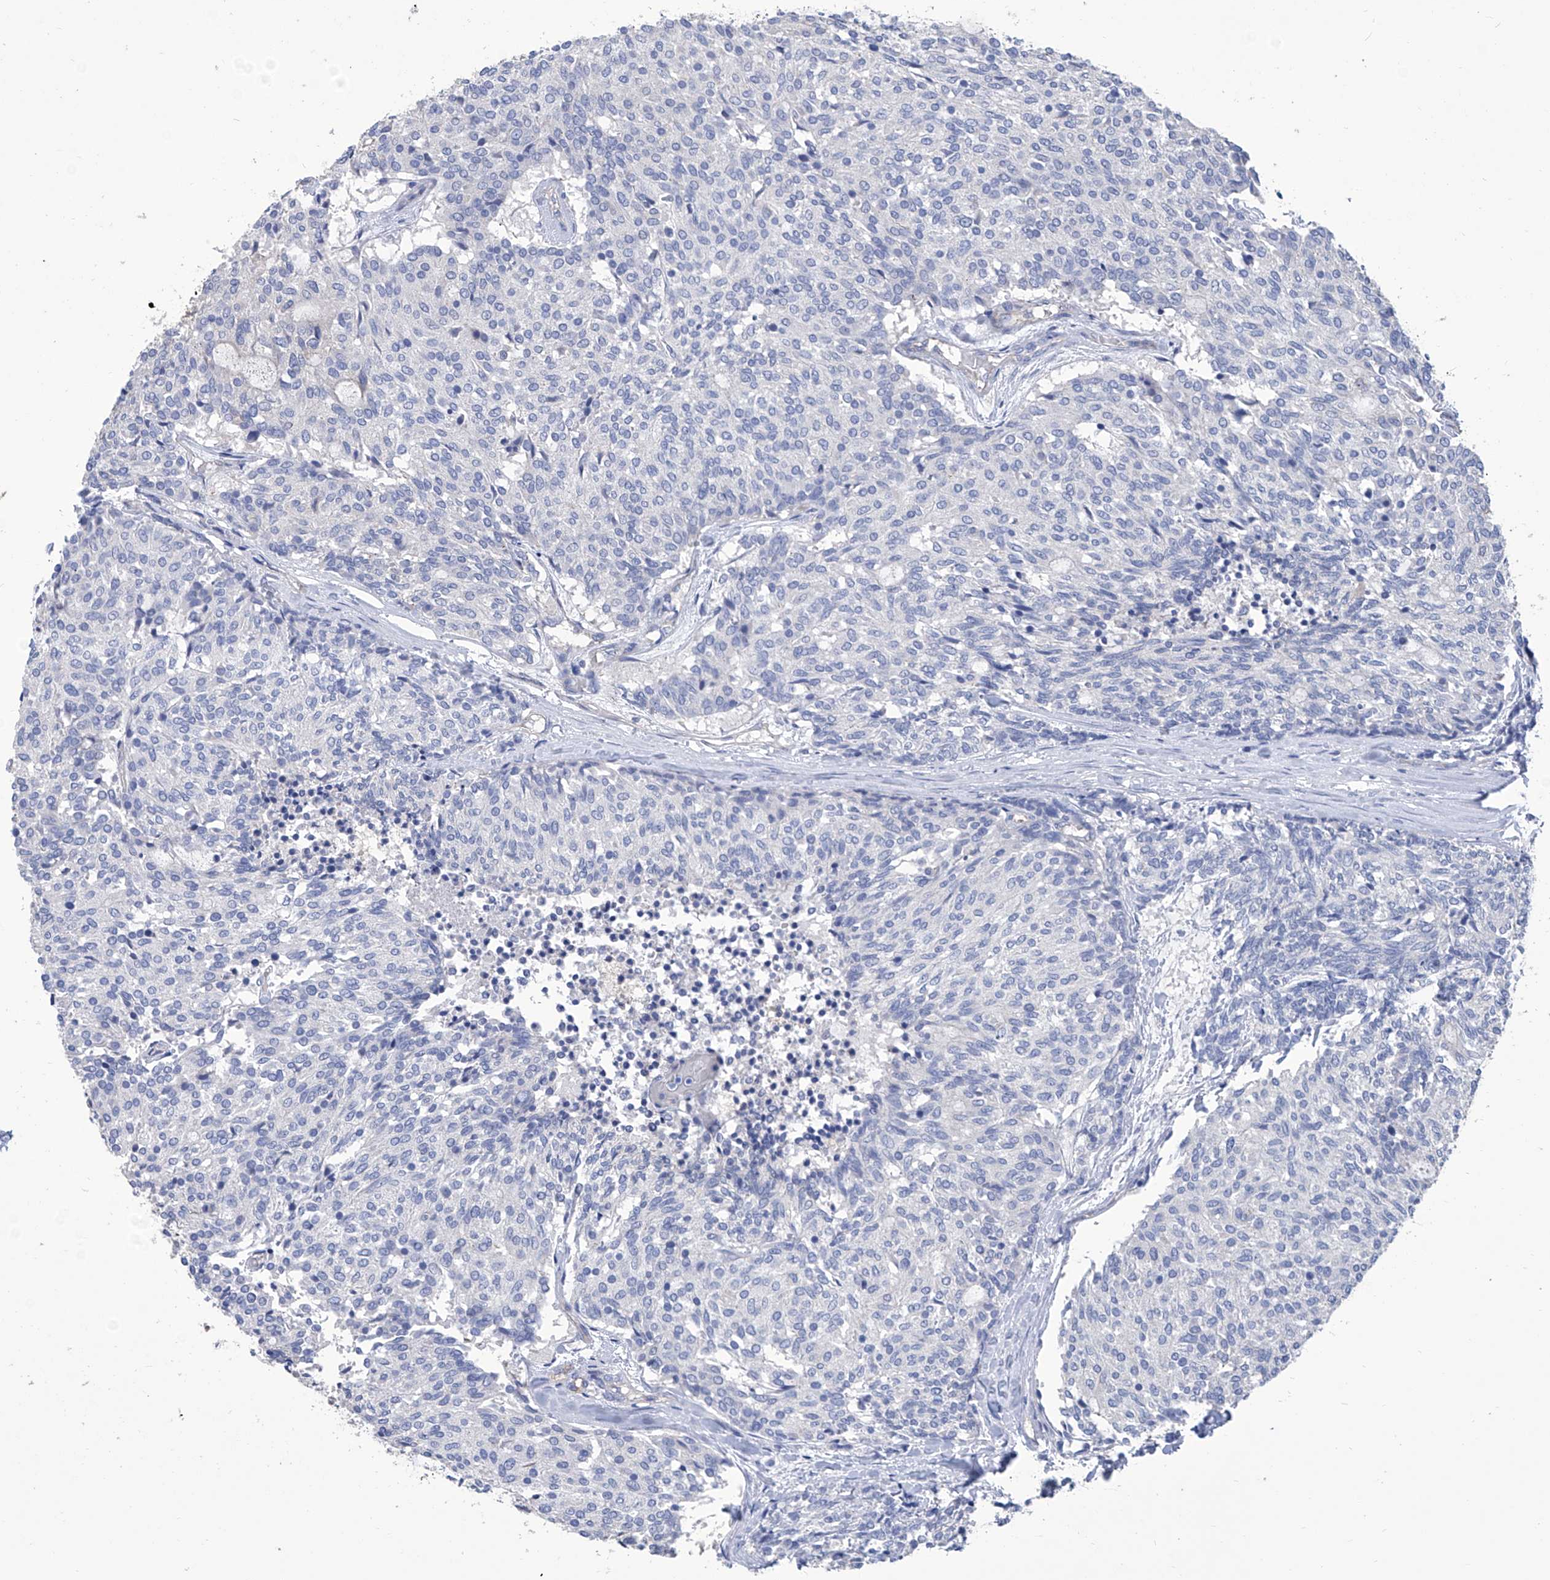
{"staining": {"intensity": "negative", "quantity": "none", "location": "none"}, "tissue": "carcinoid", "cell_type": "Tumor cells", "image_type": "cancer", "snomed": [{"axis": "morphology", "description": "Carcinoid, malignant, NOS"}, {"axis": "topography", "description": "Pancreas"}], "caption": "The immunohistochemistry (IHC) photomicrograph has no significant expression in tumor cells of carcinoid (malignant) tissue.", "gene": "SMS", "patient": {"sex": "female", "age": 54}}